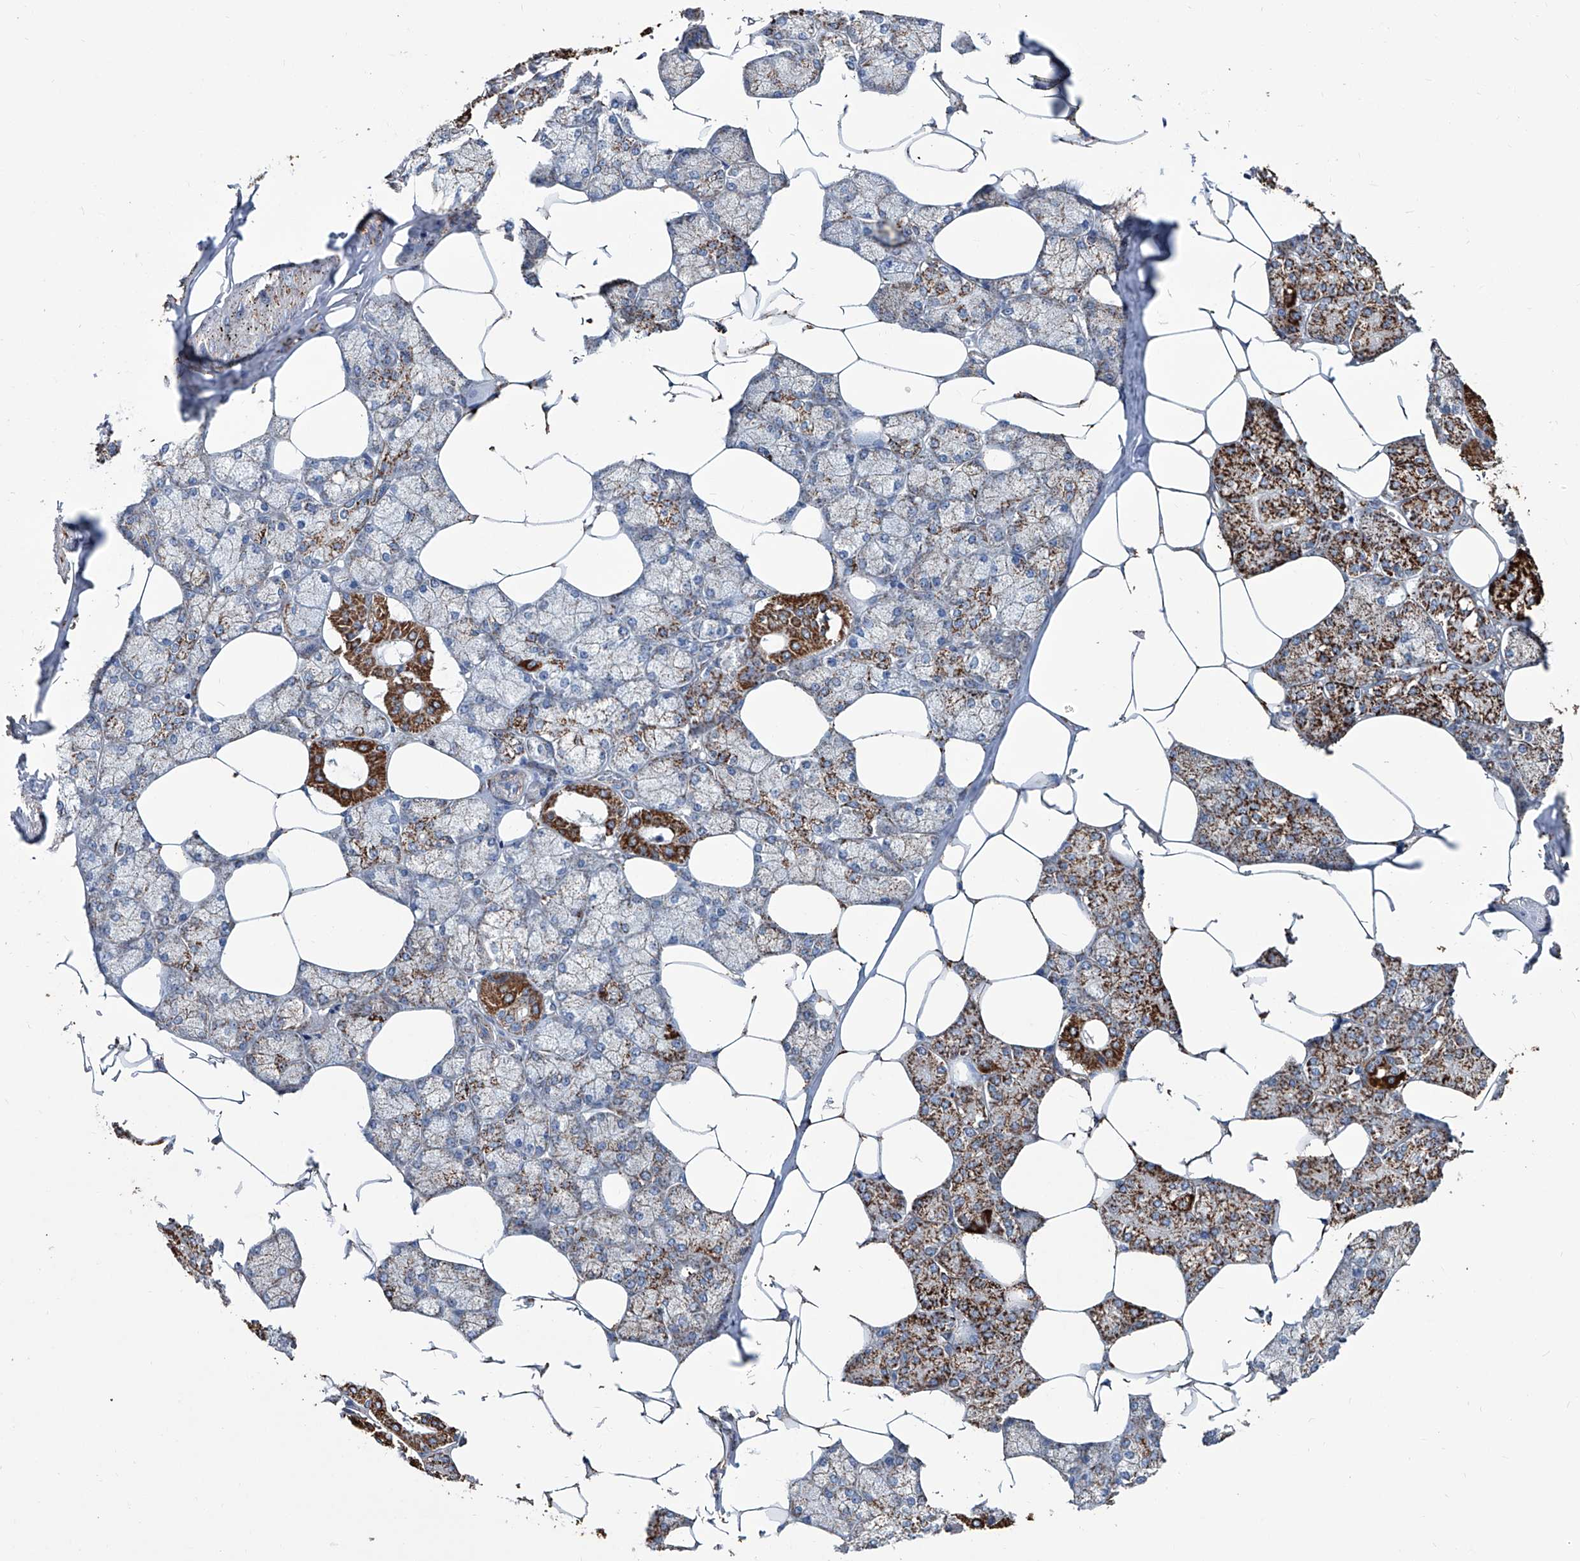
{"staining": {"intensity": "strong", "quantity": "25%-75%", "location": "cytoplasmic/membranous"}, "tissue": "salivary gland", "cell_type": "Glandular cells", "image_type": "normal", "snomed": [{"axis": "morphology", "description": "Normal tissue, NOS"}, {"axis": "topography", "description": "Salivary gland"}], "caption": "The immunohistochemical stain highlights strong cytoplasmic/membranous positivity in glandular cells of benign salivary gland. (IHC, brightfield microscopy, high magnification).", "gene": "NHS", "patient": {"sex": "male", "age": 62}}